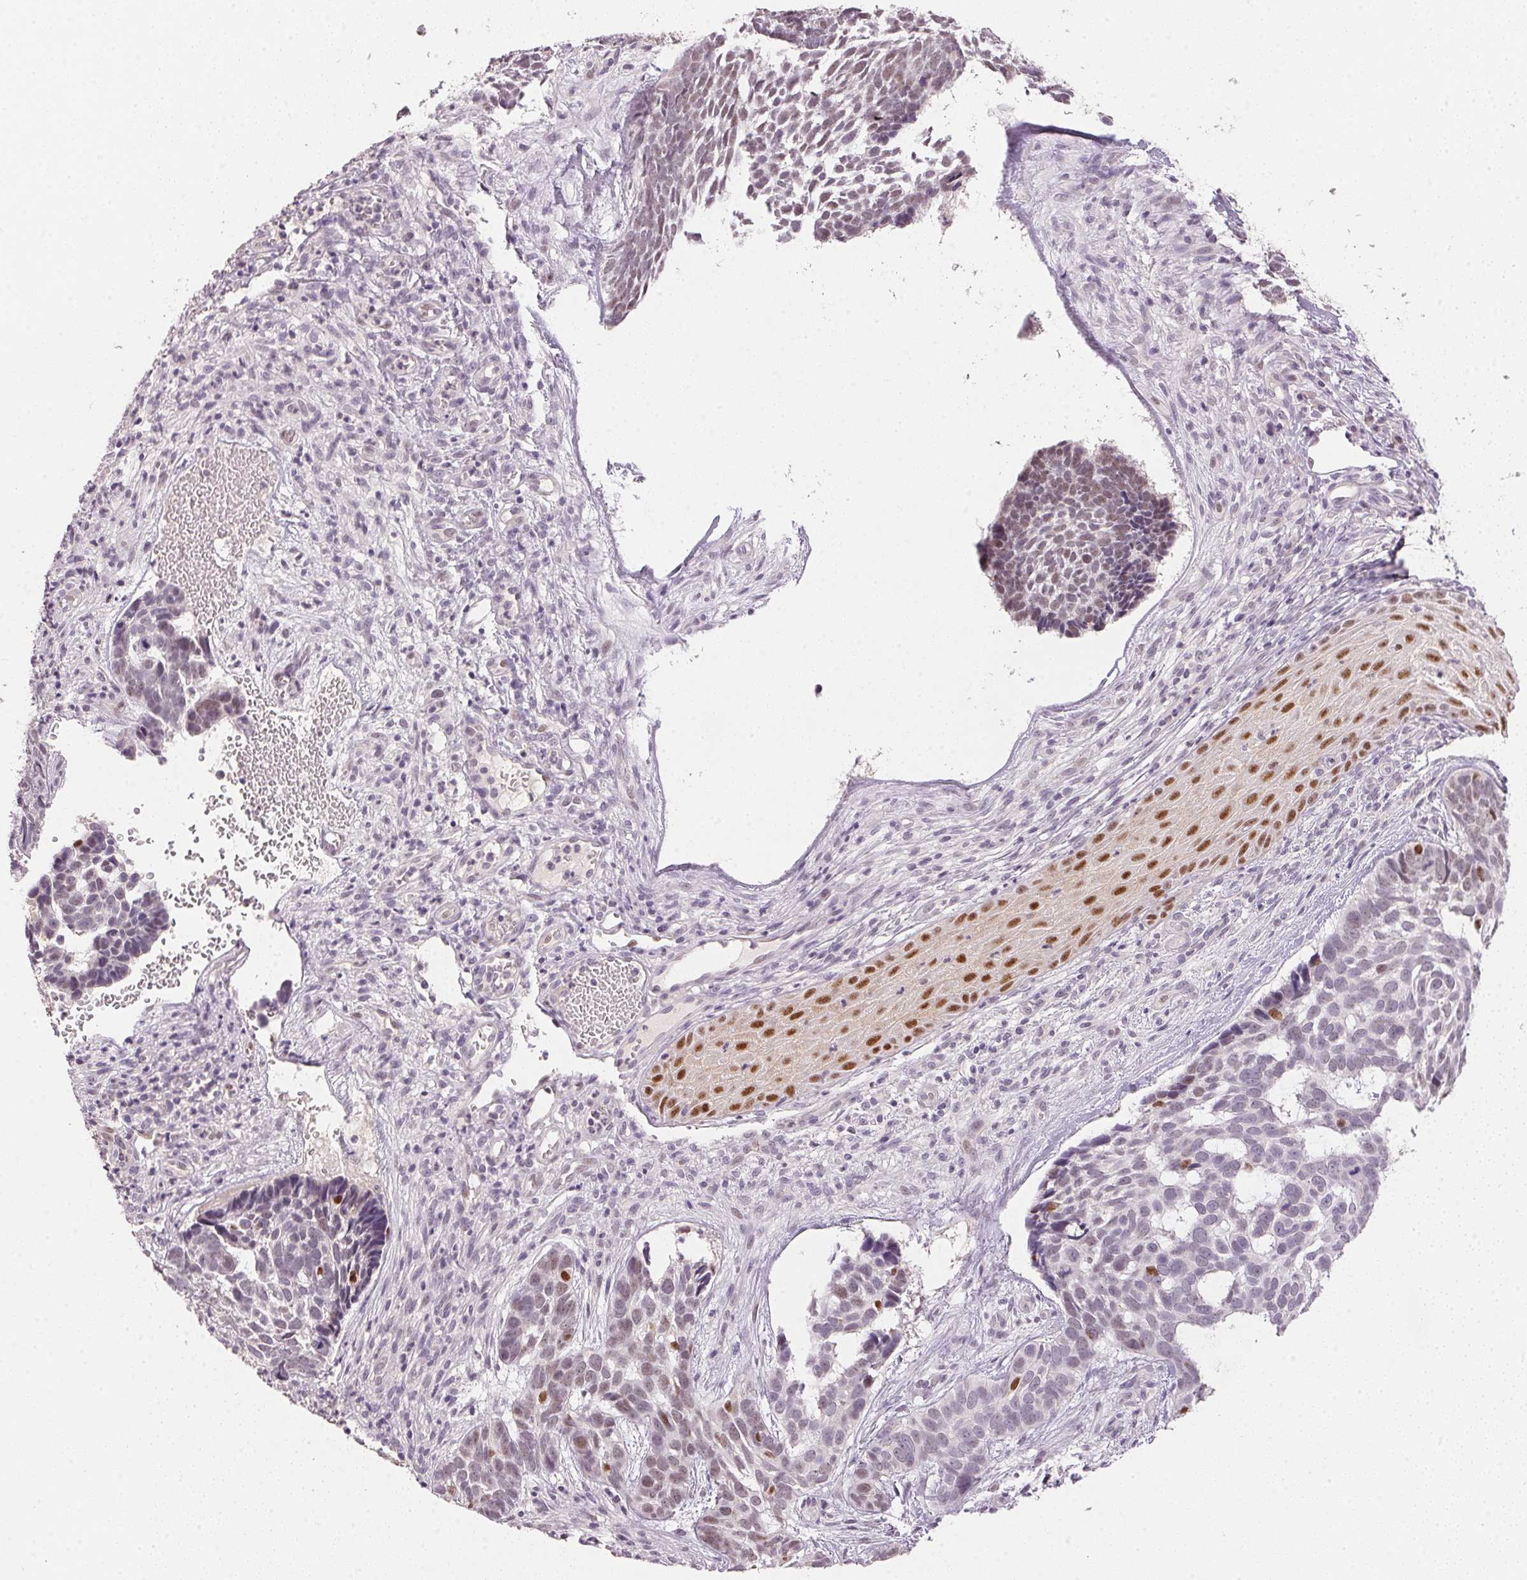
{"staining": {"intensity": "negative", "quantity": "none", "location": "none"}, "tissue": "skin cancer", "cell_type": "Tumor cells", "image_type": "cancer", "snomed": [{"axis": "morphology", "description": "Basal cell carcinoma"}, {"axis": "topography", "description": "Skin"}], "caption": "This micrograph is of basal cell carcinoma (skin) stained with immunohistochemistry to label a protein in brown with the nuclei are counter-stained blue. There is no staining in tumor cells.", "gene": "POLR3G", "patient": {"sex": "male", "age": 78}}